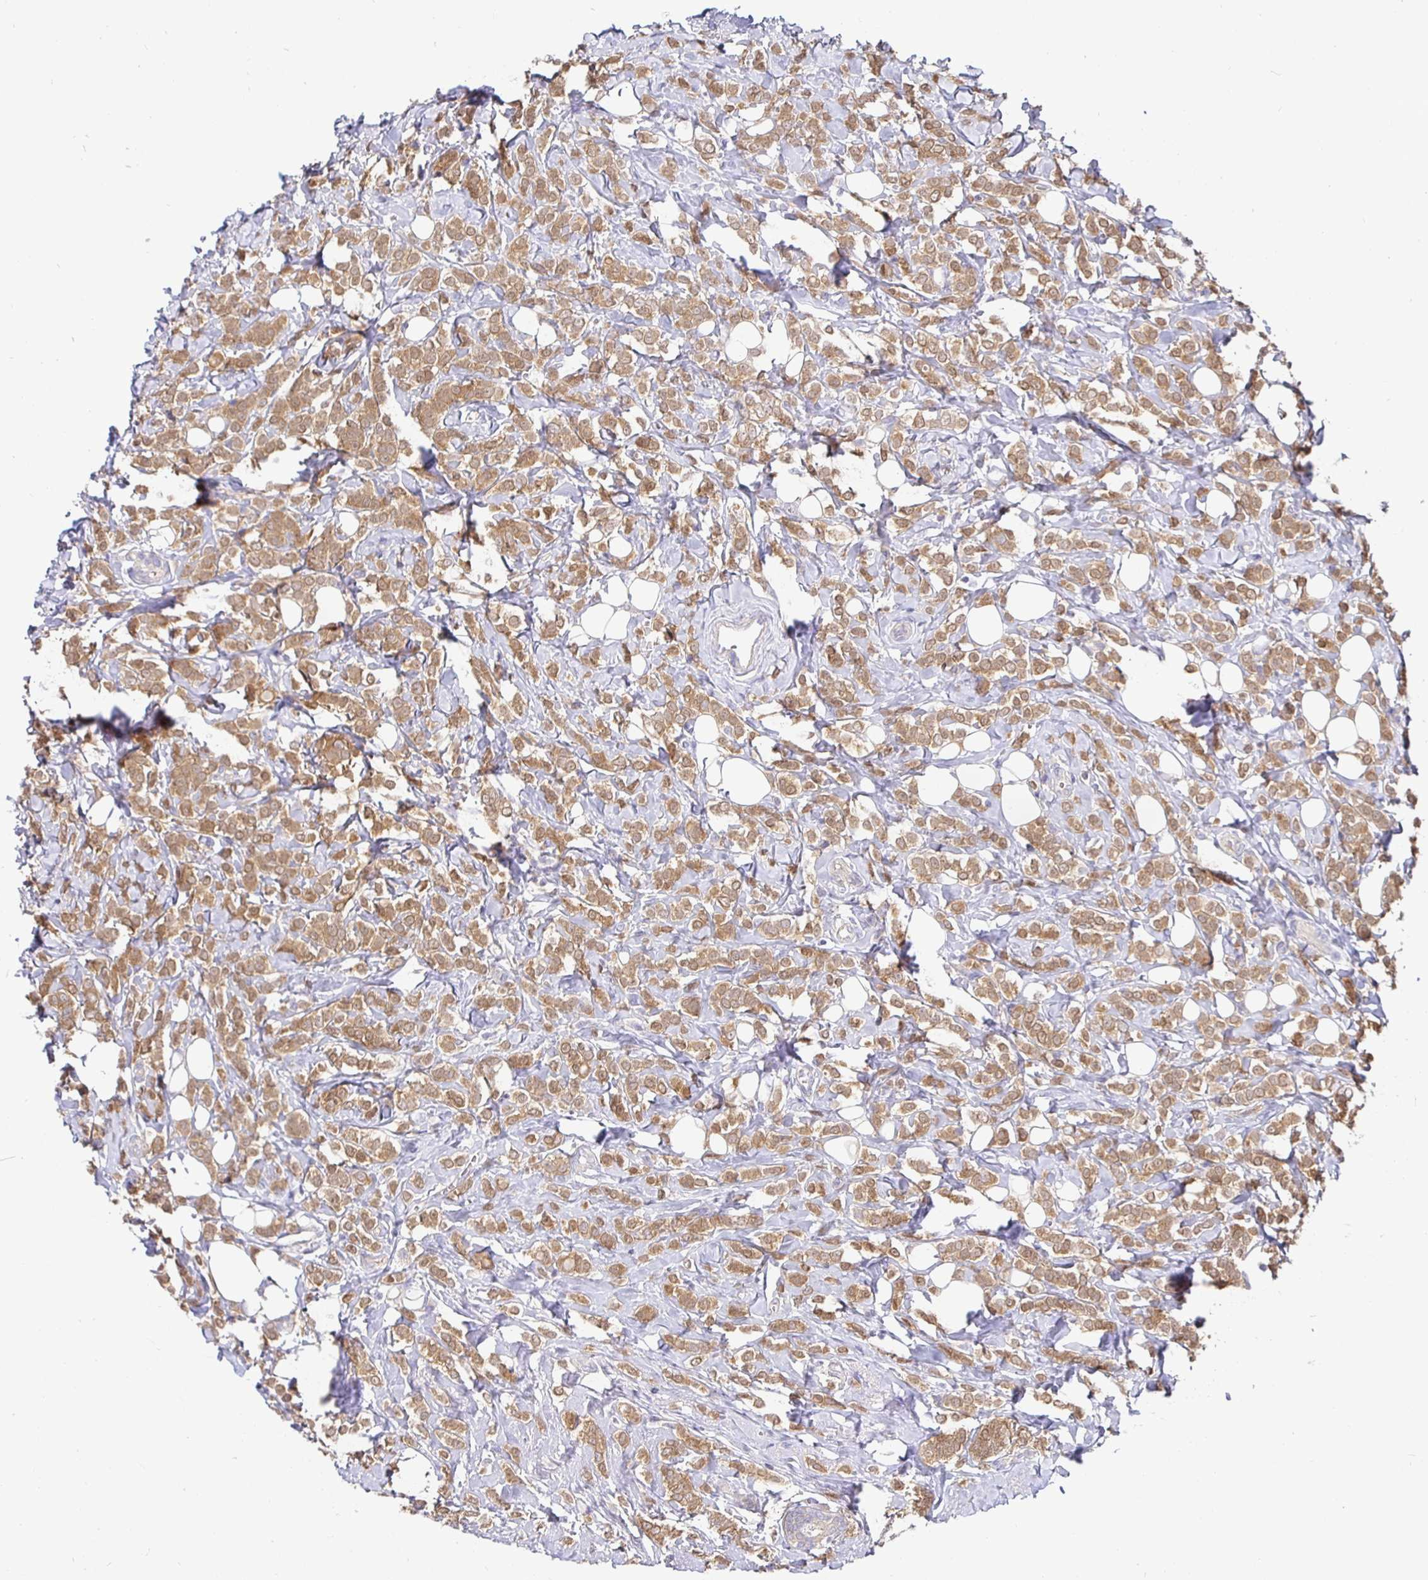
{"staining": {"intensity": "moderate", "quantity": ">75%", "location": "cytoplasmic/membranous"}, "tissue": "breast cancer", "cell_type": "Tumor cells", "image_type": "cancer", "snomed": [{"axis": "morphology", "description": "Lobular carcinoma"}, {"axis": "topography", "description": "Breast"}], "caption": "Protein expression analysis of human breast cancer (lobular carcinoma) reveals moderate cytoplasmic/membranous positivity in about >75% of tumor cells.", "gene": "KIF21A", "patient": {"sex": "female", "age": 49}}